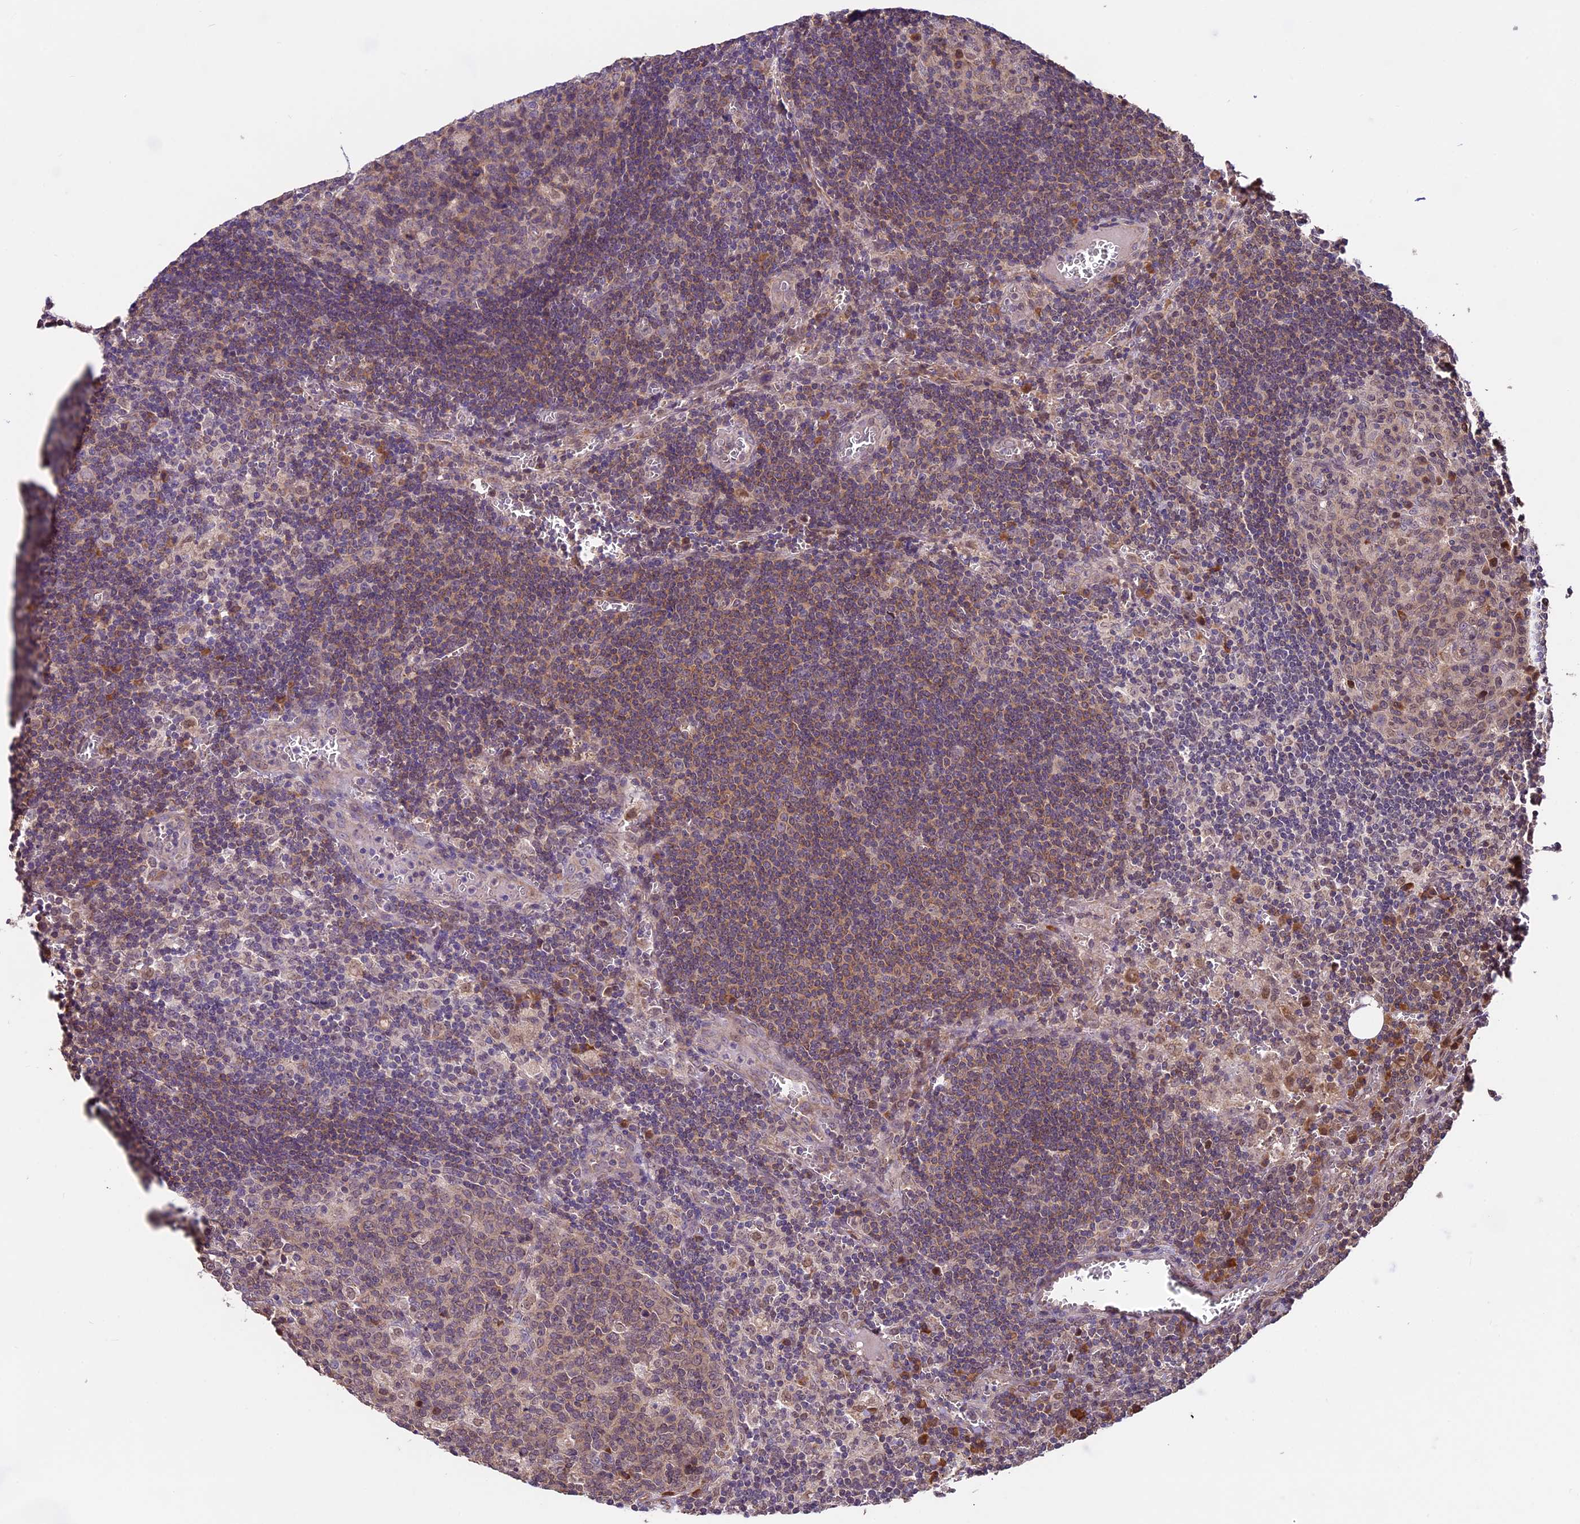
{"staining": {"intensity": "moderate", "quantity": "<25%", "location": "cytoplasmic/membranous"}, "tissue": "lymph node", "cell_type": "Germinal center cells", "image_type": "normal", "snomed": [{"axis": "morphology", "description": "Normal tissue, NOS"}, {"axis": "topography", "description": "Lymph node"}], "caption": "High-magnification brightfield microscopy of normal lymph node stained with DAB (brown) and counterstained with hematoxylin (blue). germinal center cells exhibit moderate cytoplasmic/membranous staining is identified in about<25% of cells.", "gene": "BCAS4", "patient": {"sex": "female", "age": 73}}